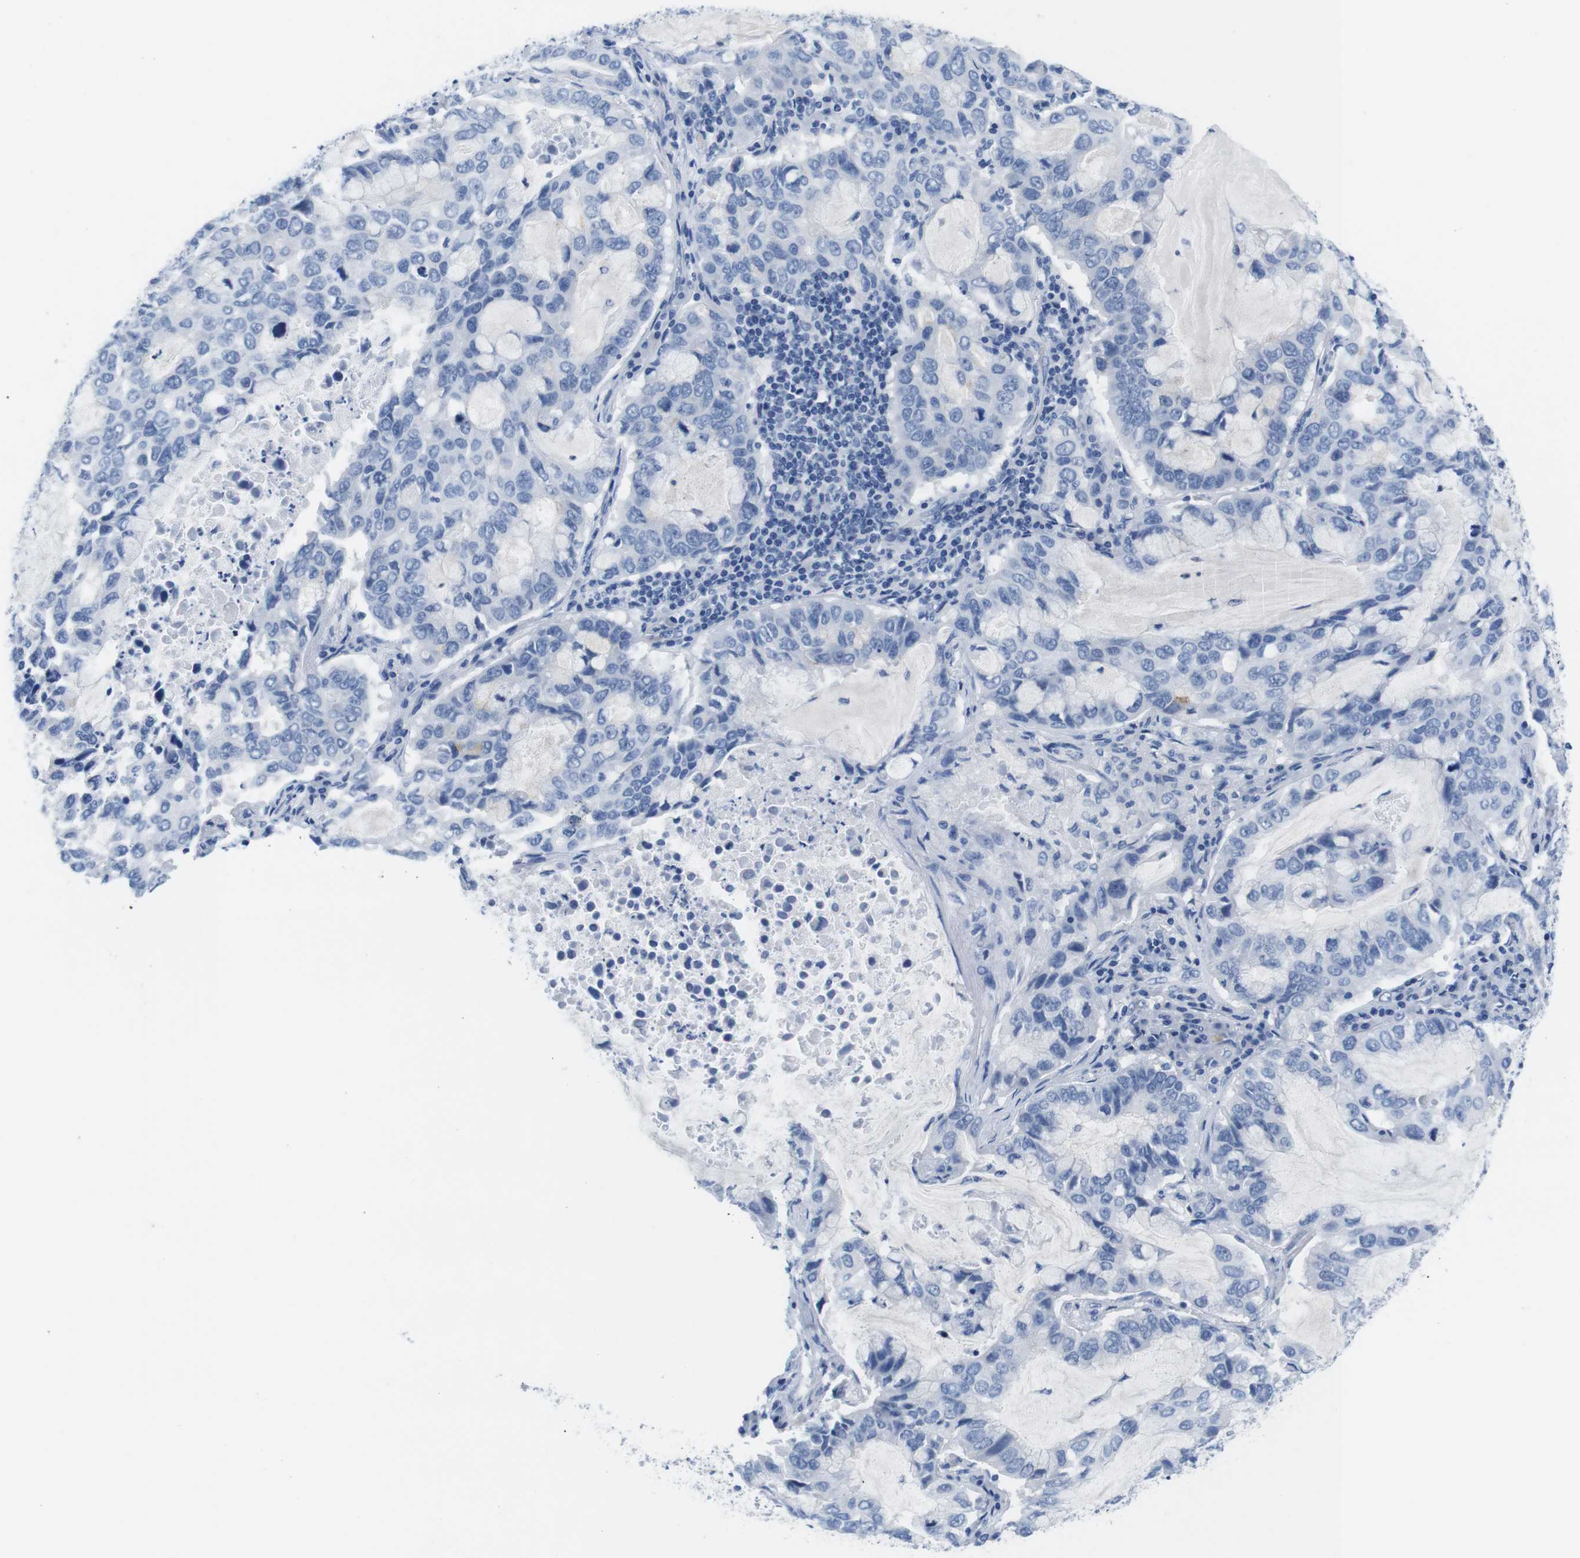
{"staining": {"intensity": "negative", "quantity": "none", "location": "none"}, "tissue": "lung cancer", "cell_type": "Tumor cells", "image_type": "cancer", "snomed": [{"axis": "morphology", "description": "Adenocarcinoma, NOS"}, {"axis": "topography", "description": "Lung"}], "caption": "Lung cancer (adenocarcinoma) was stained to show a protein in brown. There is no significant staining in tumor cells. The staining is performed using DAB (3,3'-diaminobenzidine) brown chromogen with nuclei counter-stained in using hematoxylin.", "gene": "MAP6", "patient": {"sex": "male", "age": 64}}